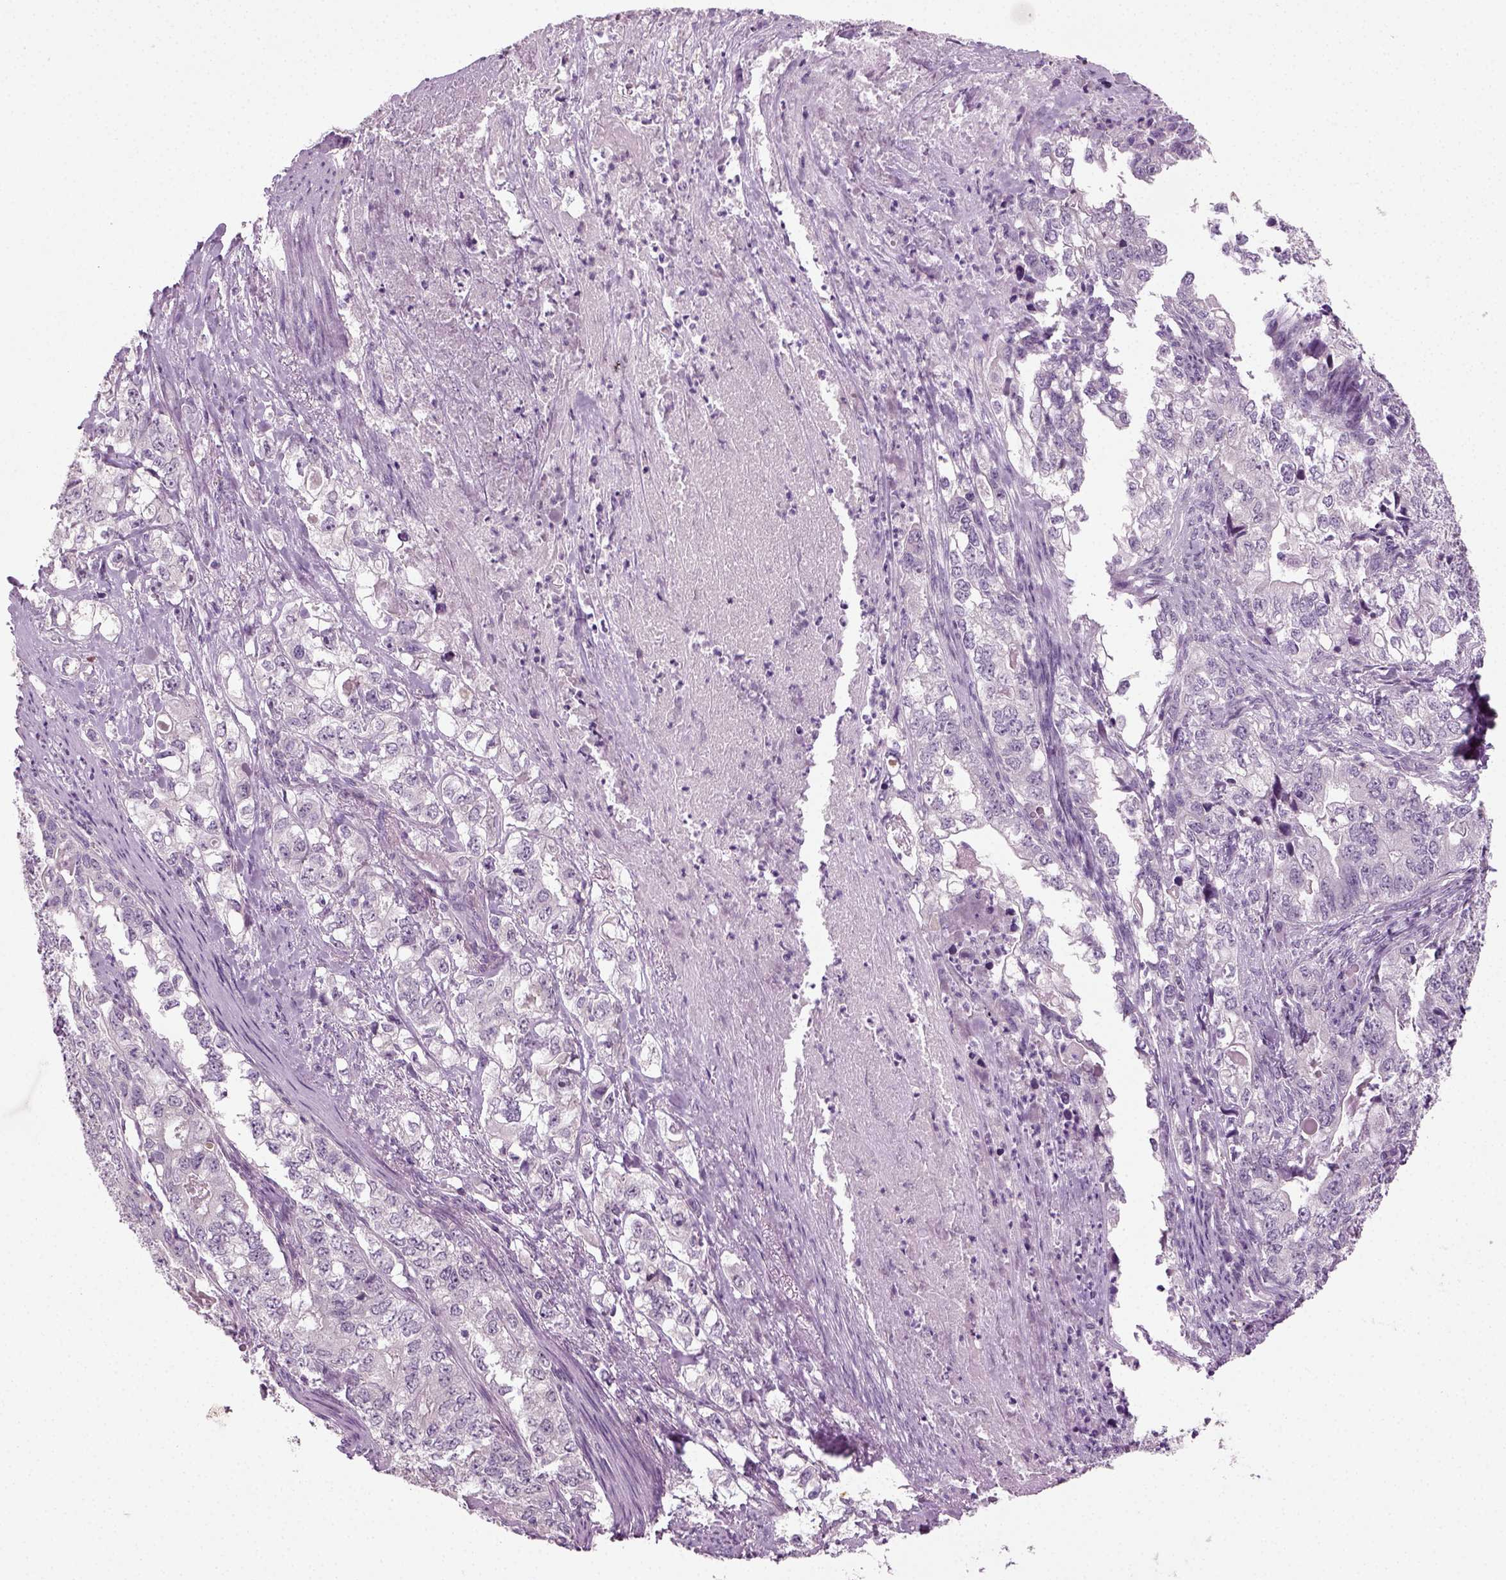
{"staining": {"intensity": "negative", "quantity": "none", "location": "none"}, "tissue": "stomach cancer", "cell_type": "Tumor cells", "image_type": "cancer", "snomed": [{"axis": "morphology", "description": "Adenocarcinoma, NOS"}, {"axis": "topography", "description": "Stomach, lower"}], "caption": "Stomach adenocarcinoma stained for a protein using immunohistochemistry (IHC) displays no positivity tumor cells.", "gene": "SYNGAP1", "patient": {"sex": "female", "age": 72}}